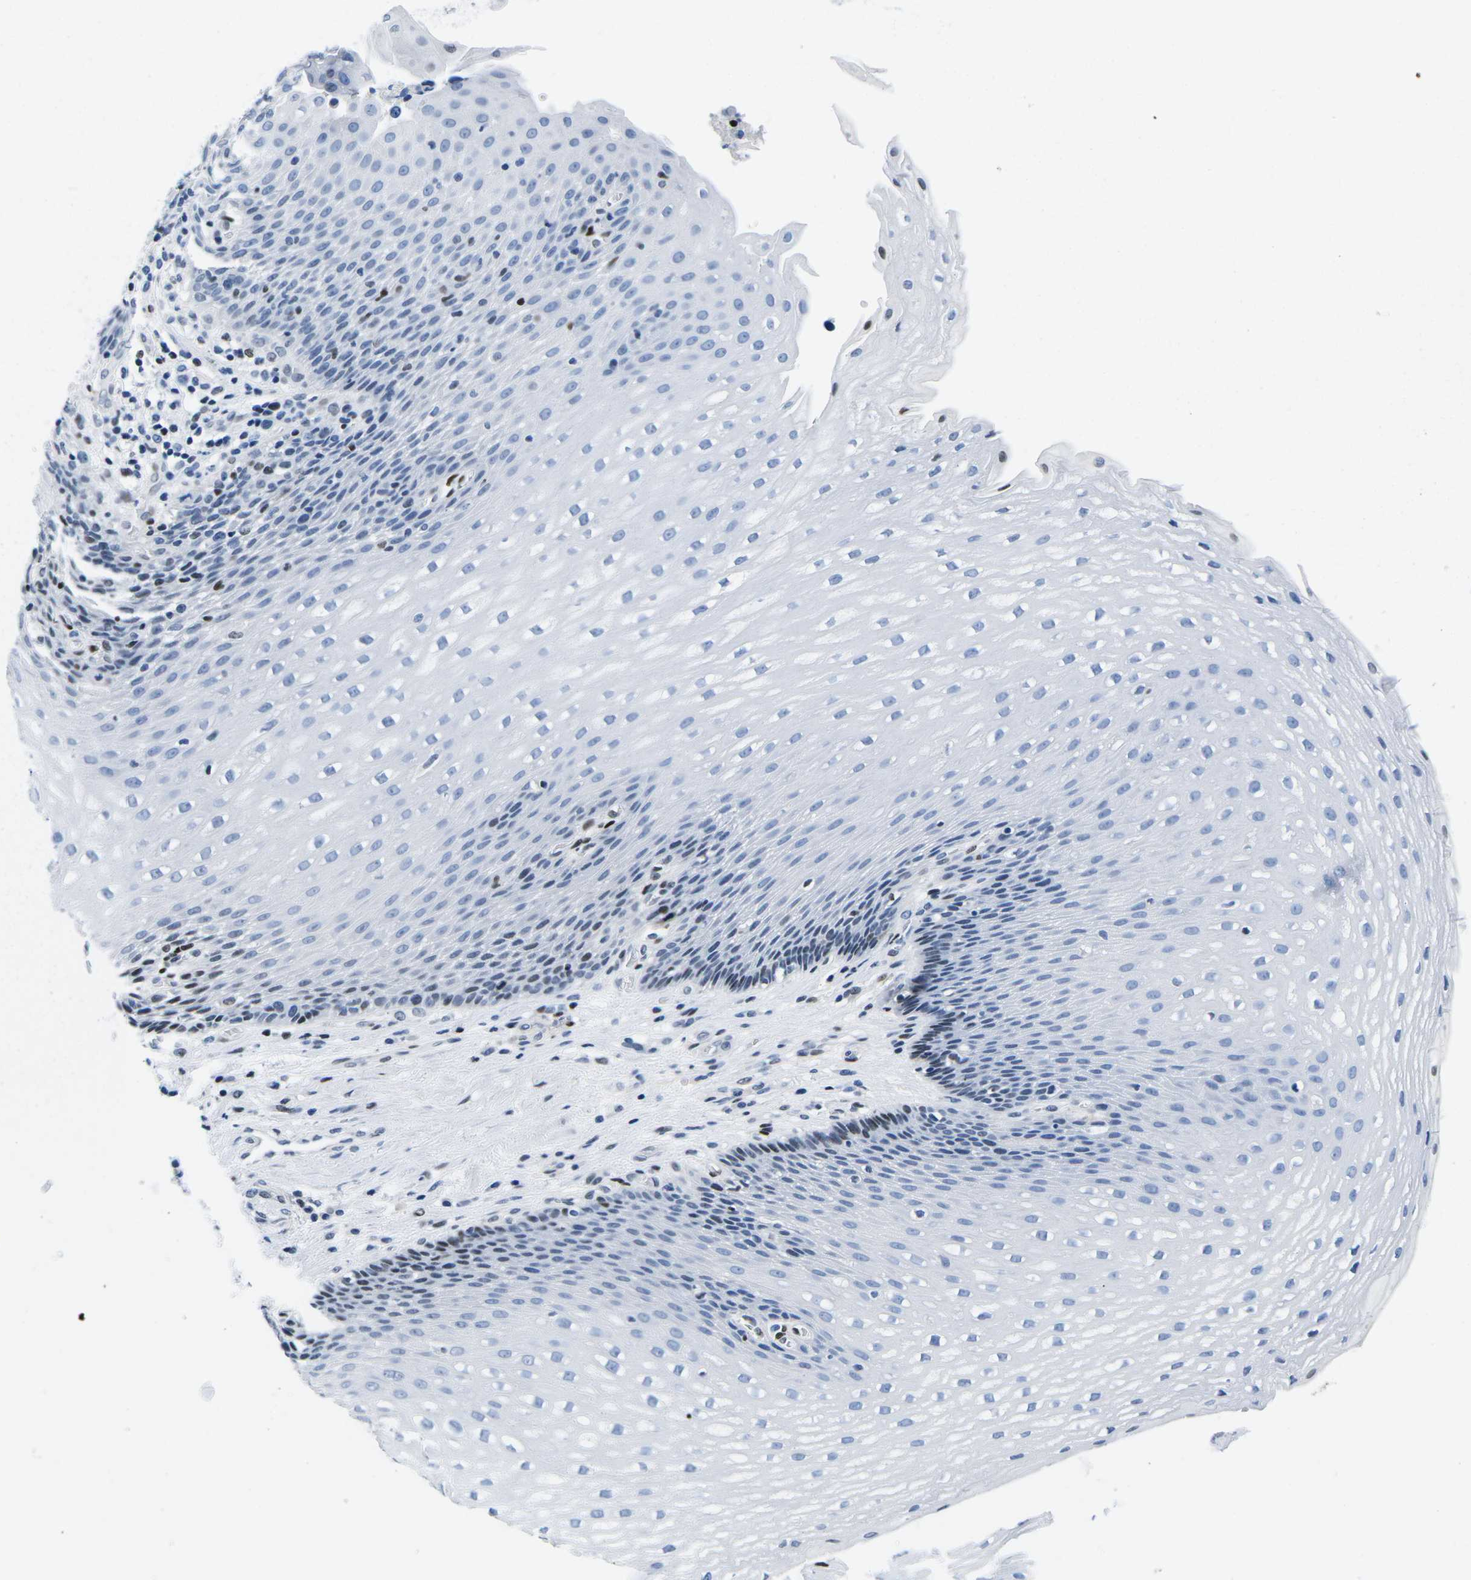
{"staining": {"intensity": "moderate", "quantity": "<25%", "location": "nuclear"}, "tissue": "esophagus", "cell_type": "Squamous epithelial cells", "image_type": "normal", "snomed": [{"axis": "morphology", "description": "Normal tissue, NOS"}, {"axis": "topography", "description": "Esophagus"}], "caption": "Approximately <25% of squamous epithelial cells in benign human esophagus show moderate nuclear protein expression as visualized by brown immunohistochemical staining.", "gene": "ATF1", "patient": {"sex": "male", "age": 48}}